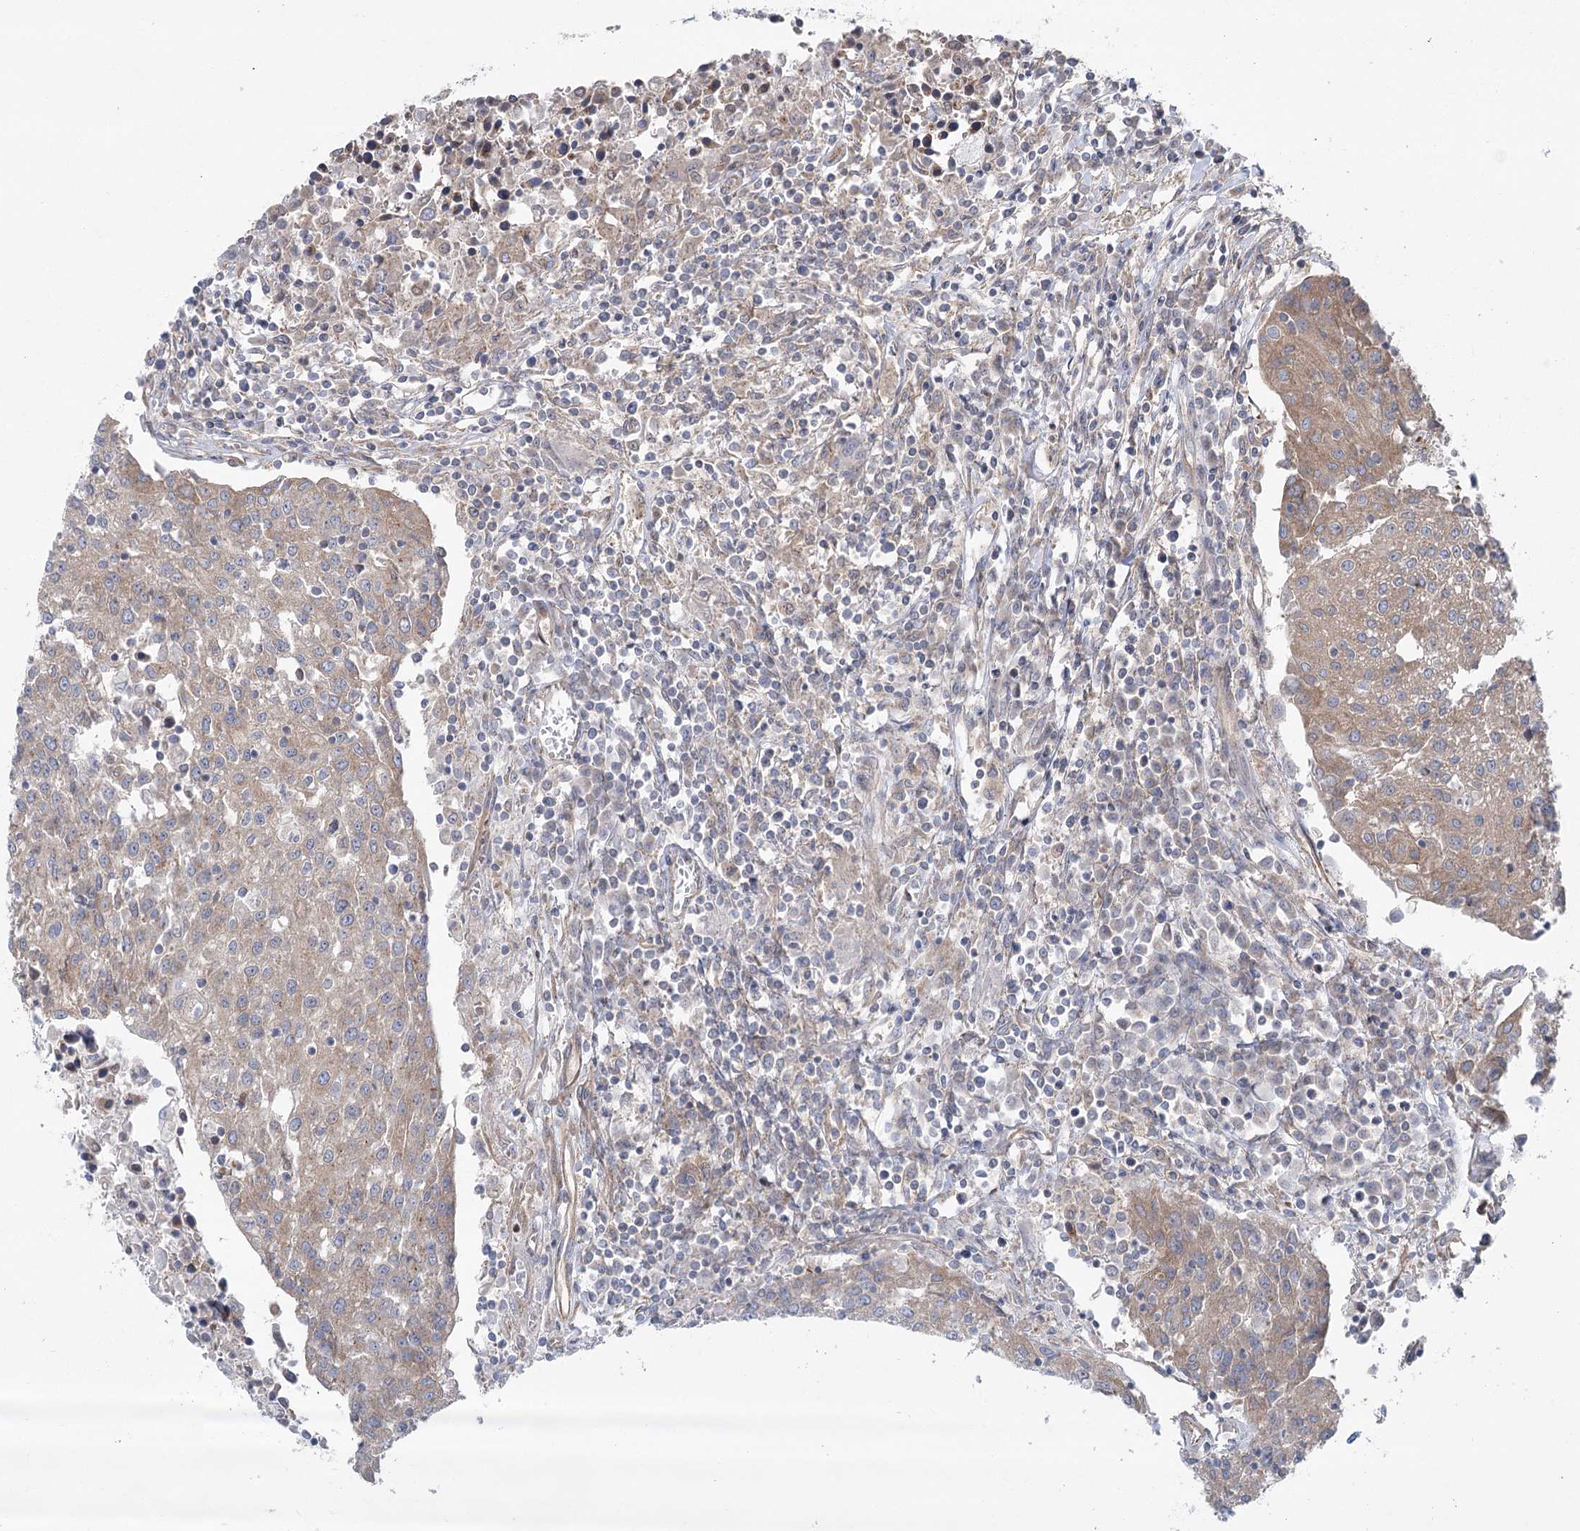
{"staining": {"intensity": "moderate", "quantity": ">75%", "location": "cytoplasmic/membranous"}, "tissue": "urothelial cancer", "cell_type": "Tumor cells", "image_type": "cancer", "snomed": [{"axis": "morphology", "description": "Urothelial carcinoma, High grade"}, {"axis": "topography", "description": "Urinary bladder"}], "caption": "Protein expression analysis of urothelial carcinoma (high-grade) reveals moderate cytoplasmic/membranous expression in about >75% of tumor cells. The staining was performed using DAB (3,3'-diaminobenzidine) to visualize the protein expression in brown, while the nuclei were stained in blue with hematoxylin (Magnification: 20x).", "gene": "SCN11A", "patient": {"sex": "female", "age": 85}}